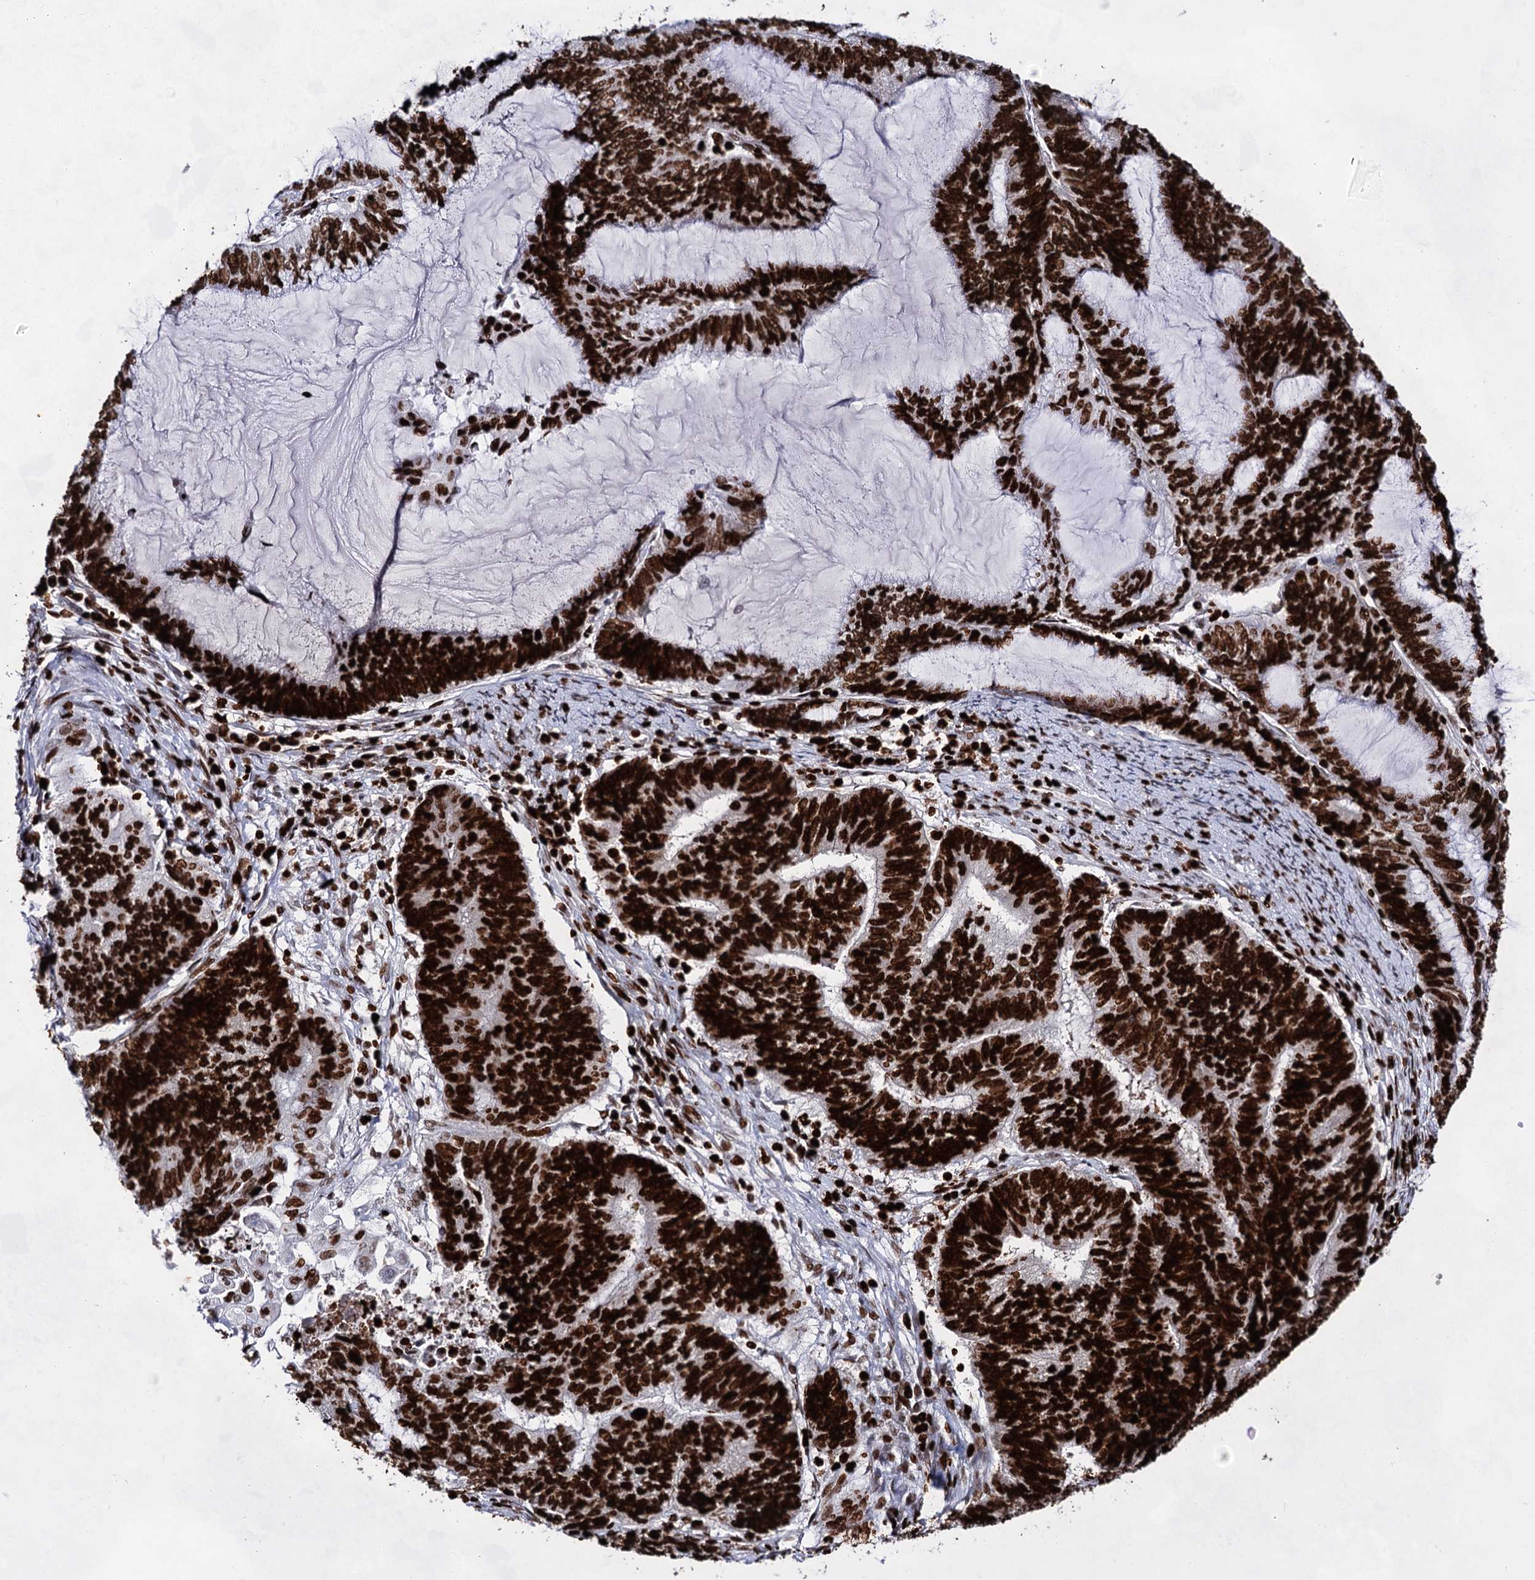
{"staining": {"intensity": "strong", "quantity": ">75%", "location": "nuclear"}, "tissue": "endometrial cancer", "cell_type": "Tumor cells", "image_type": "cancer", "snomed": [{"axis": "morphology", "description": "Adenocarcinoma, NOS"}, {"axis": "topography", "description": "Uterus"}, {"axis": "topography", "description": "Endometrium"}], "caption": "Human adenocarcinoma (endometrial) stained with a protein marker reveals strong staining in tumor cells.", "gene": "HMGB2", "patient": {"sex": "female", "age": 70}}